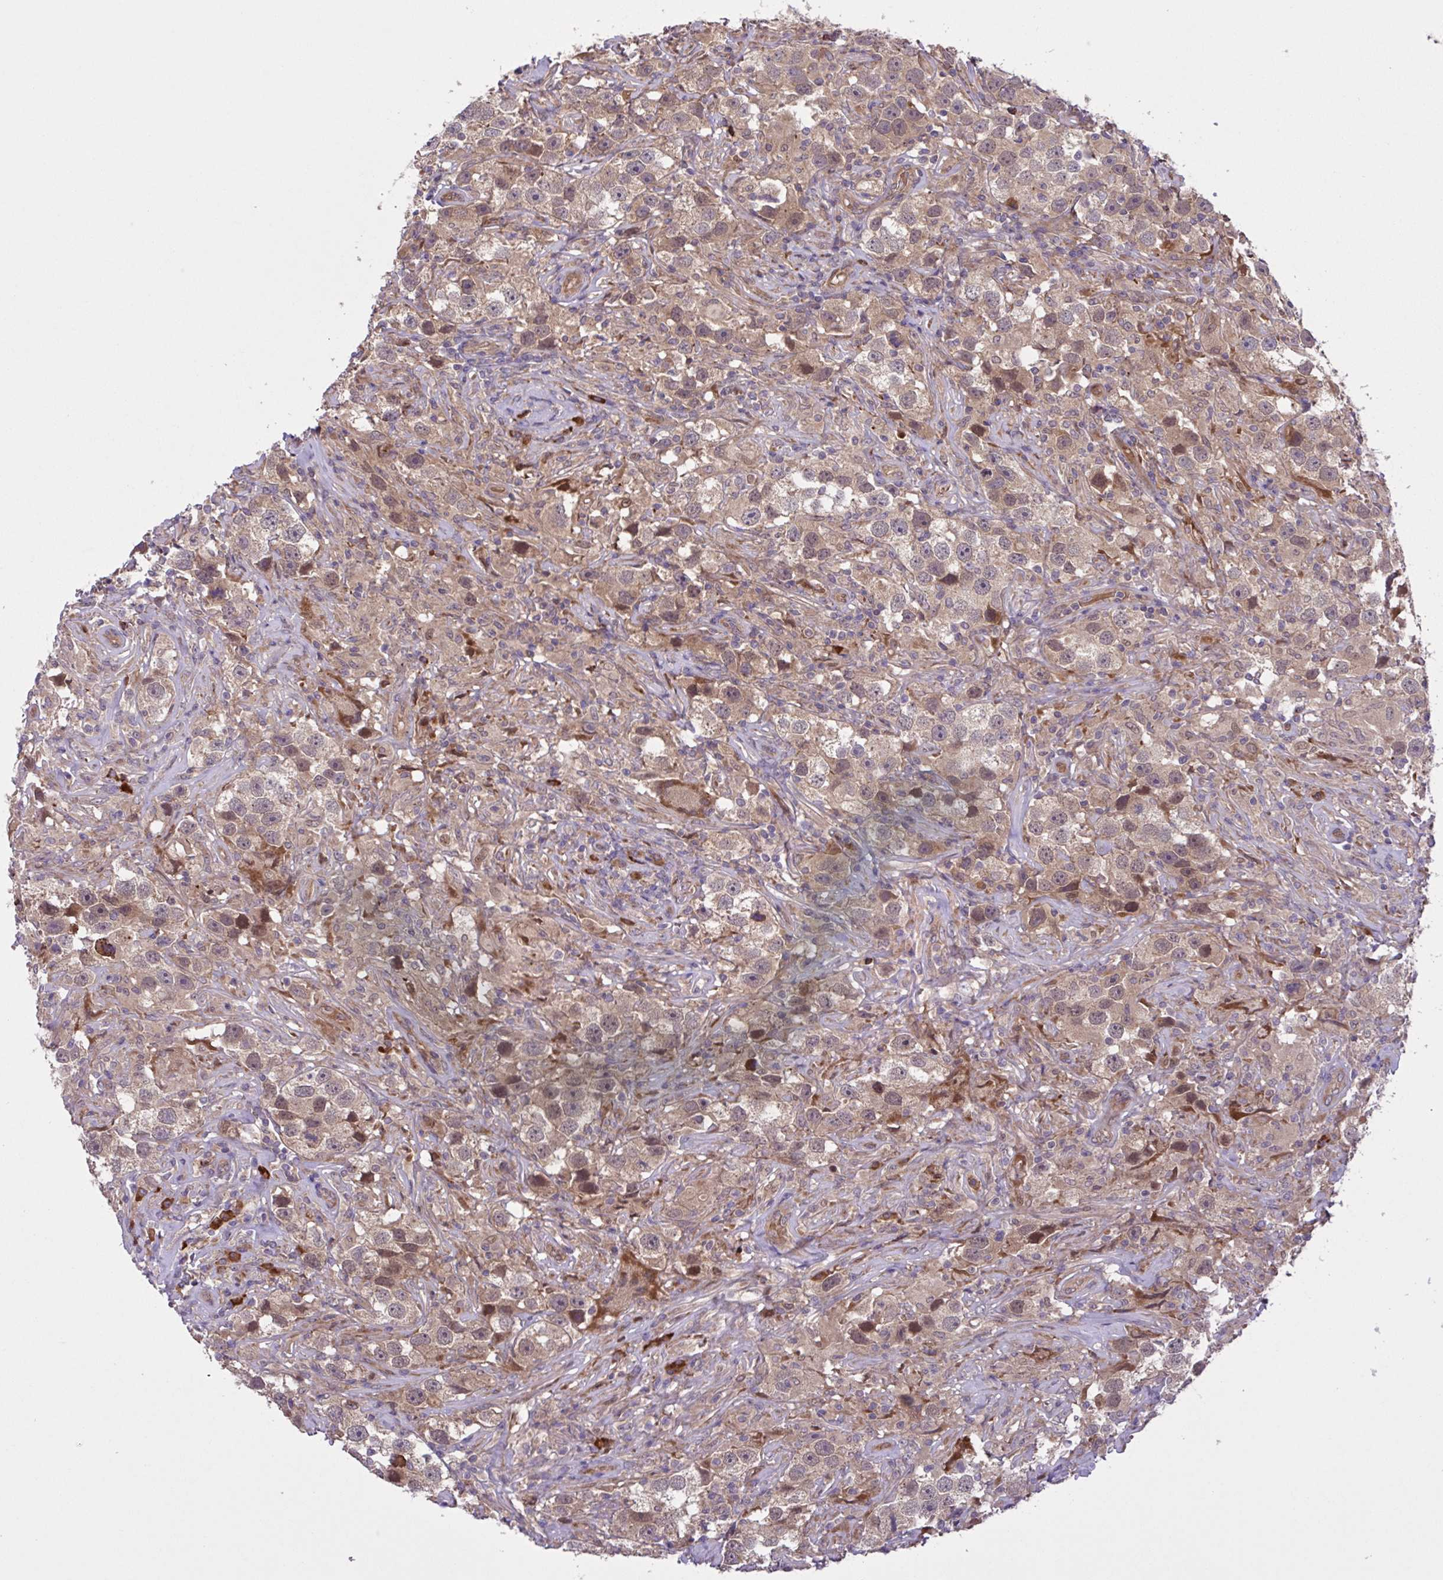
{"staining": {"intensity": "moderate", "quantity": ">75%", "location": "cytoplasmic/membranous,nuclear"}, "tissue": "testis cancer", "cell_type": "Tumor cells", "image_type": "cancer", "snomed": [{"axis": "morphology", "description": "Seminoma, NOS"}, {"axis": "topography", "description": "Testis"}], "caption": "About >75% of tumor cells in seminoma (testis) reveal moderate cytoplasmic/membranous and nuclear protein staining as visualized by brown immunohistochemical staining.", "gene": "INTS10", "patient": {"sex": "male", "age": 49}}